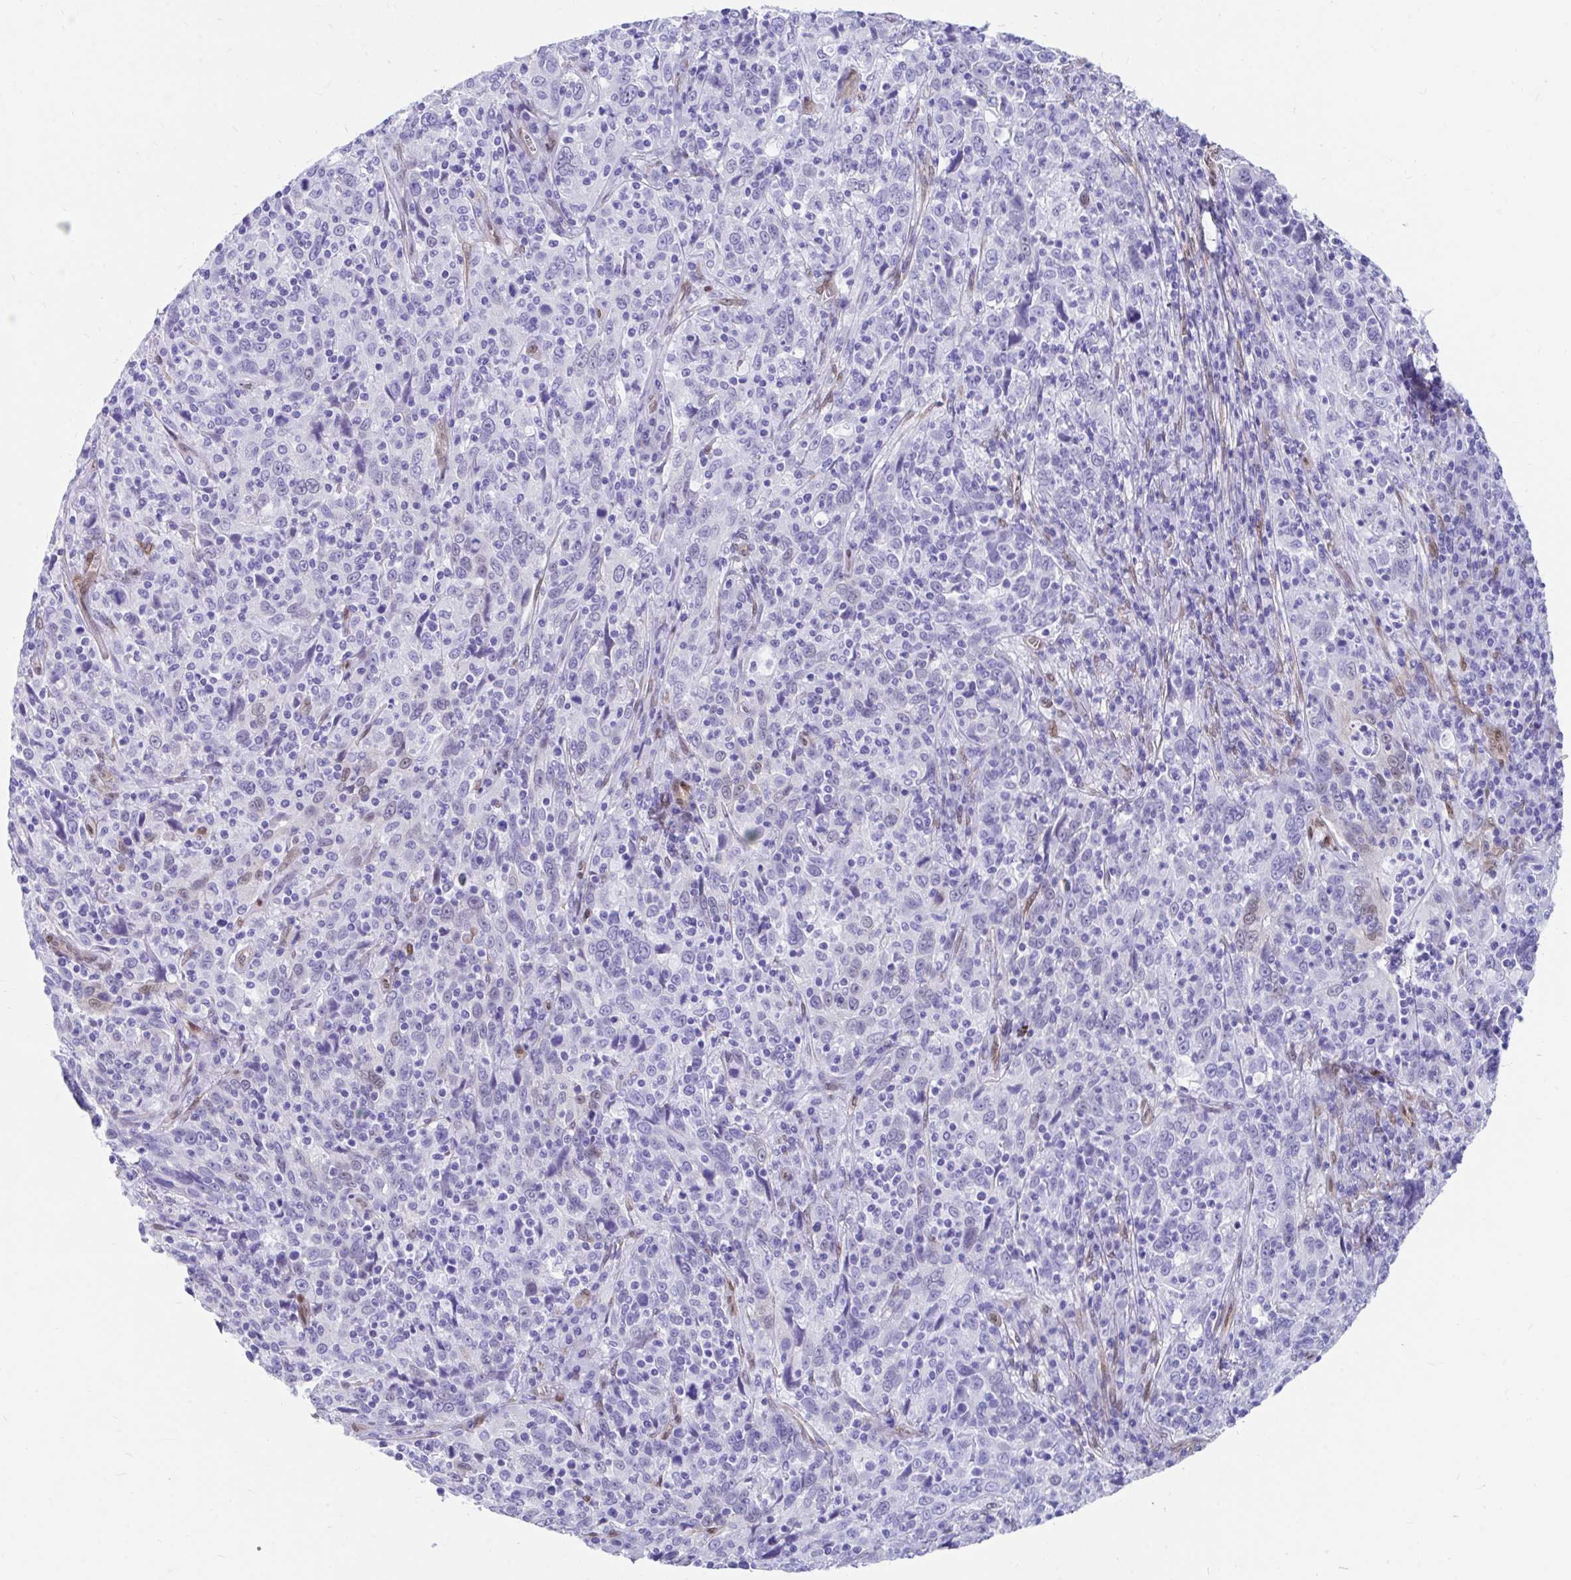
{"staining": {"intensity": "negative", "quantity": "none", "location": "none"}, "tissue": "cervical cancer", "cell_type": "Tumor cells", "image_type": "cancer", "snomed": [{"axis": "morphology", "description": "Squamous cell carcinoma, NOS"}, {"axis": "topography", "description": "Cervix"}], "caption": "Protein analysis of cervical cancer shows no significant positivity in tumor cells.", "gene": "RBPMS", "patient": {"sex": "female", "age": 46}}